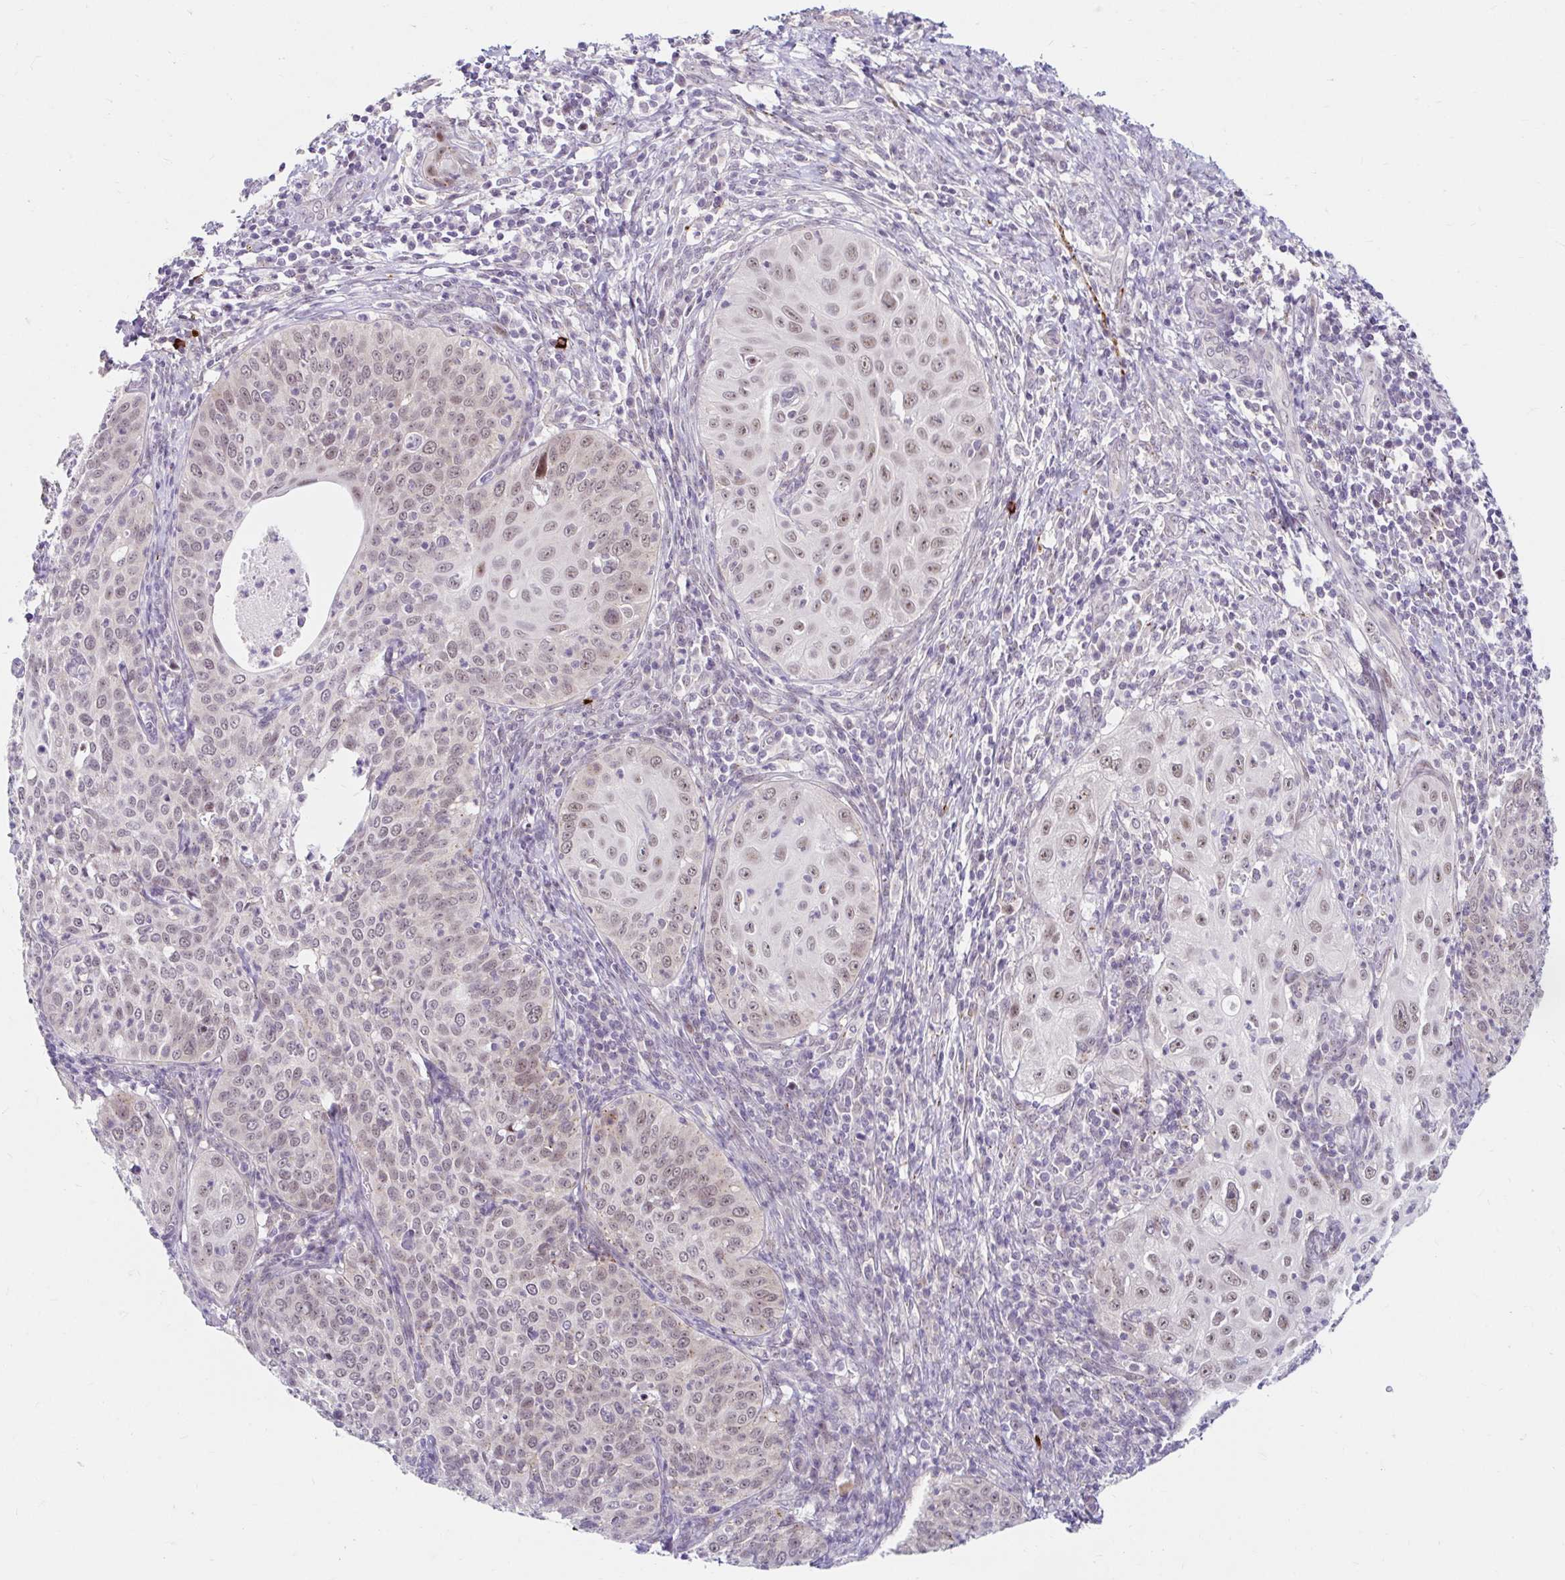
{"staining": {"intensity": "weak", "quantity": ">75%", "location": "nuclear"}, "tissue": "cervical cancer", "cell_type": "Tumor cells", "image_type": "cancer", "snomed": [{"axis": "morphology", "description": "Squamous cell carcinoma, NOS"}, {"axis": "topography", "description": "Cervix"}], "caption": "Cervical cancer stained for a protein demonstrates weak nuclear positivity in tumor cells.", "gene": "GUCY1A1", "patient": {"sex": "female", "age": 30}}